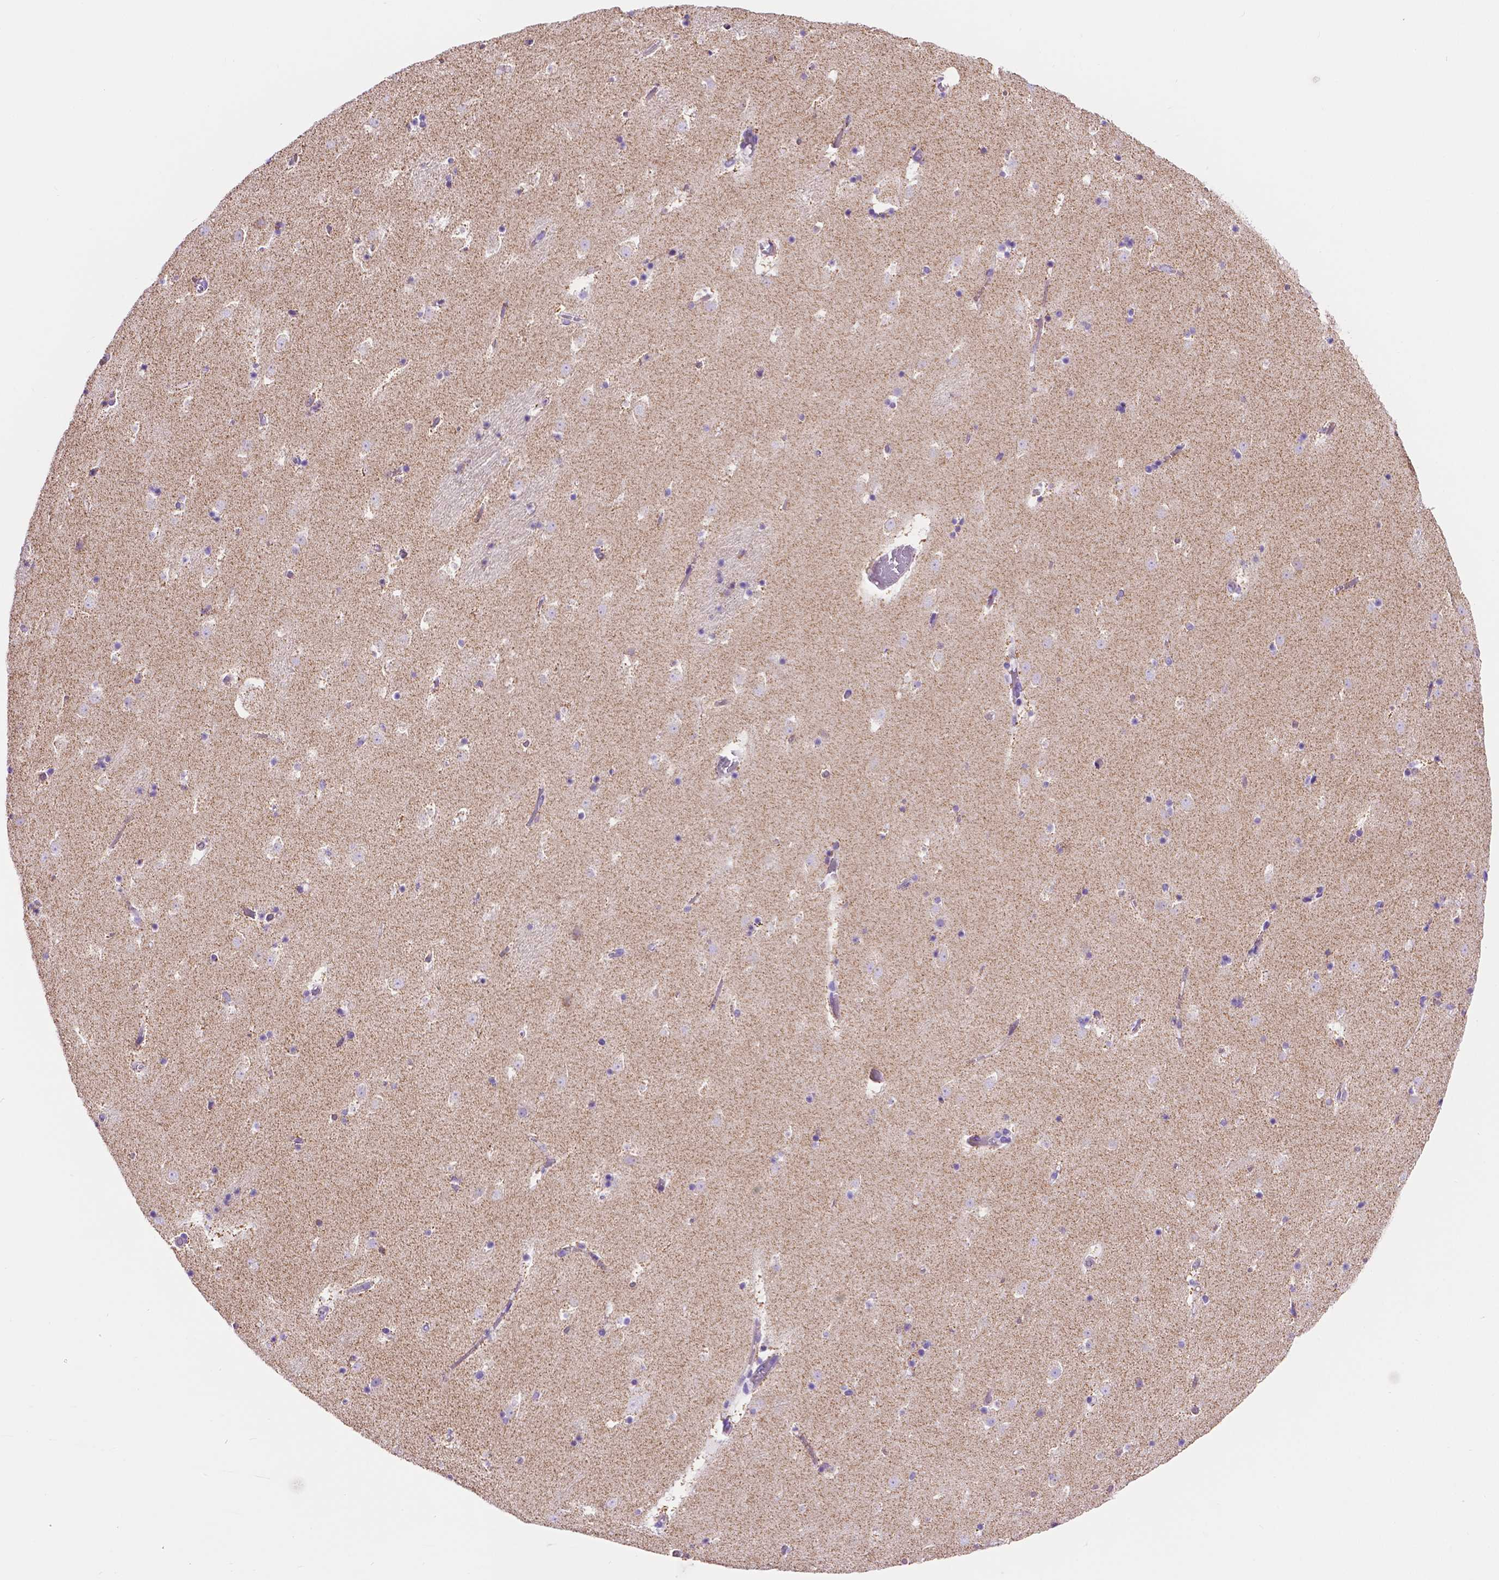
{"staining": {"intensity": "negative", "quantity": "none", "location": "none"}, "tissue": "caudate", "cell_type": "Glial cells", "image_type": "normal", "snomed": [{"axis": "morphology", "description": "Normal tissue, NOS"}, {"axis": "topography", "description": "Lateral ventricle wall"}], "caption": "Immunohistochemistry micrograph of normal caudate: human caudate stained with DAB (3,3'-diaminobenzidine) reveals no significant protein staining in glial cells.", "gene": "GDPD5", "patient": {"sex": "female", "age": 42}}